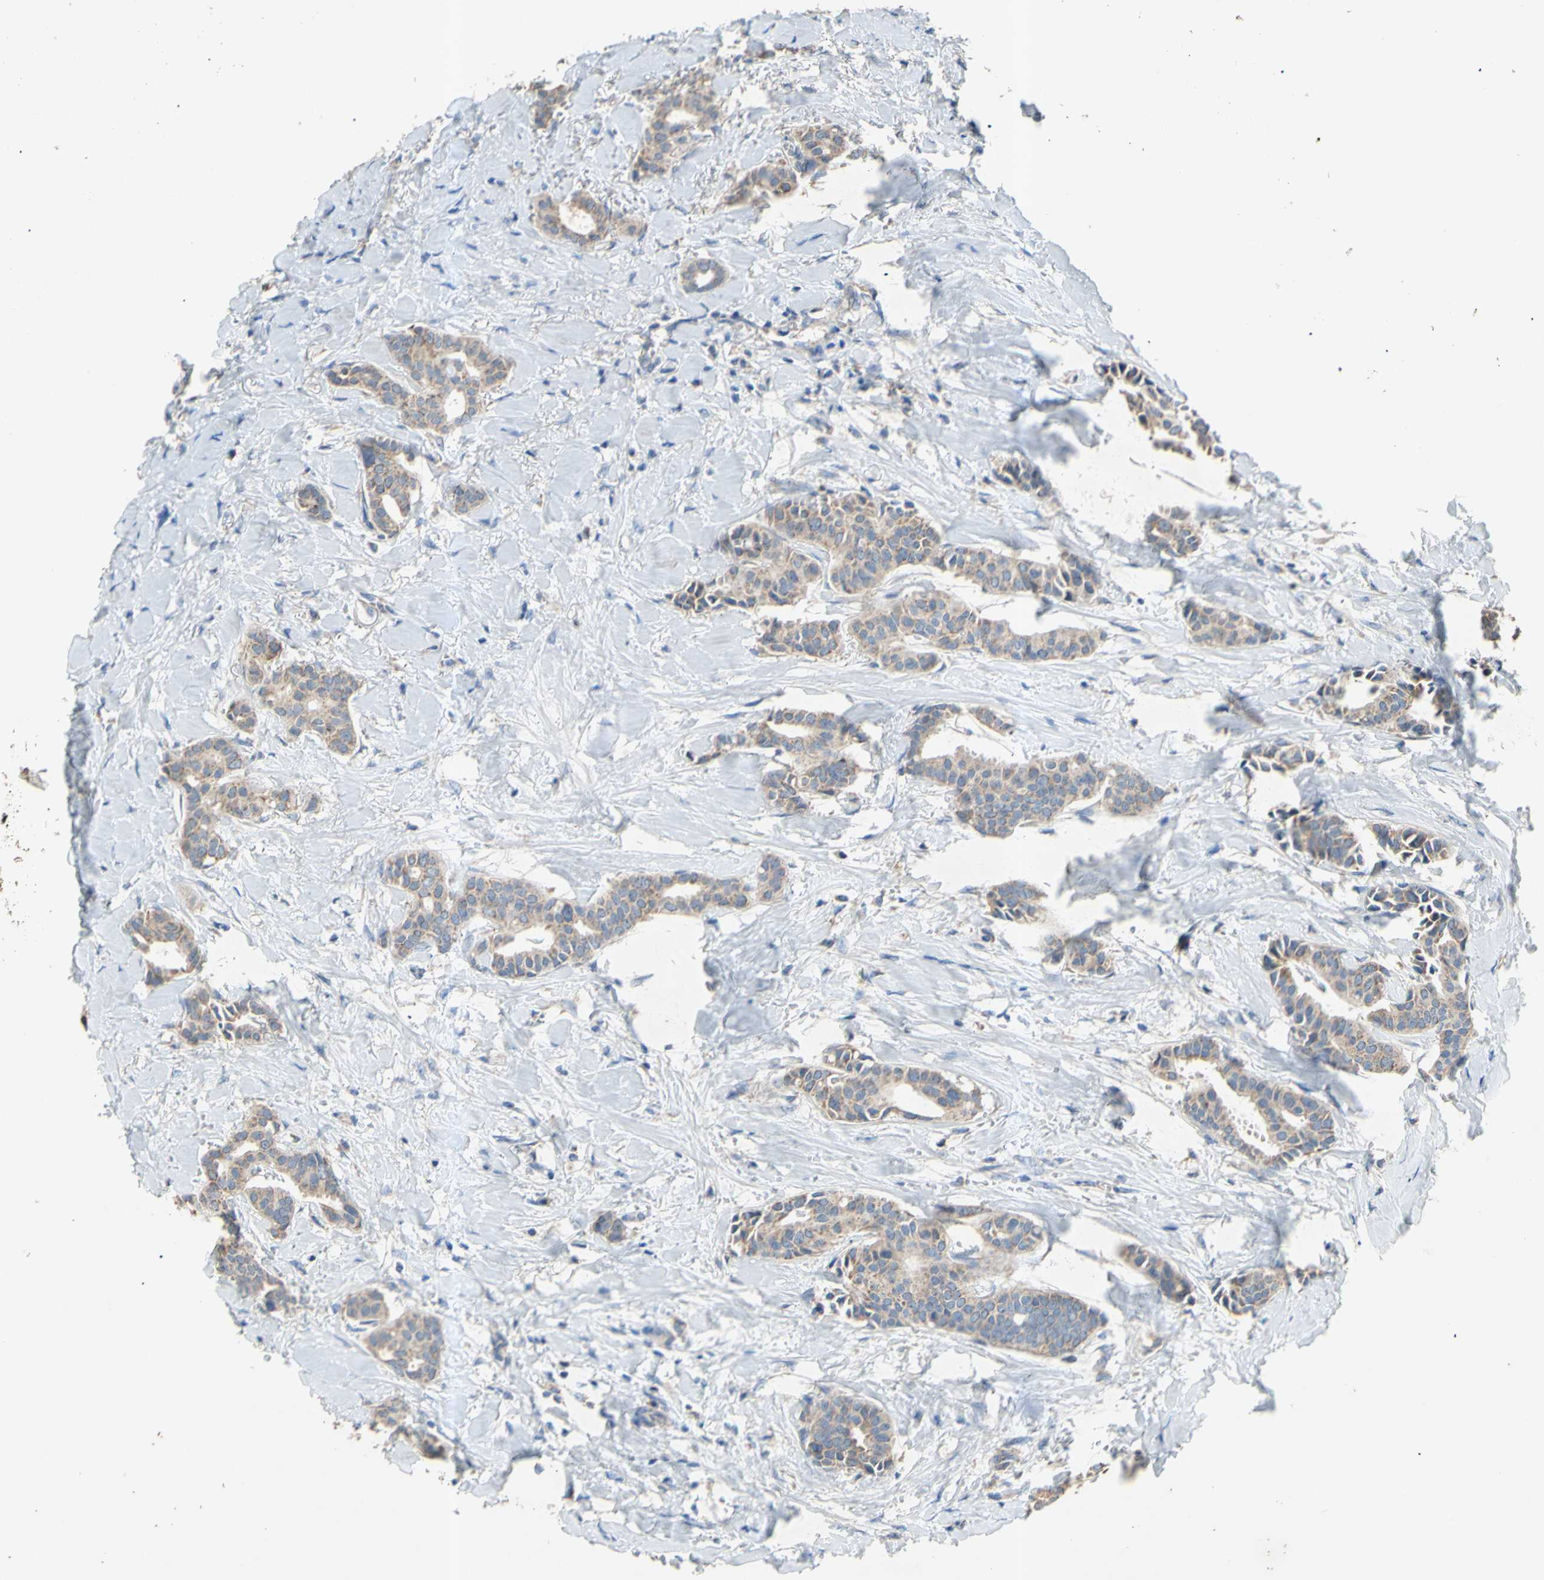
{"staining": {"intensity": "weak", "quantity": ">75%", "location": "cytoplasmic/membranous"}, "tissue": "head and neck cancer", "cell_type": "Tumor cells", "image_type": "cancer", "snomed": [{"axis": "morphology", "description": "Adenocarcinoma, NOS"}, {"axis": "topography", "description": "Salivary gland"}, {"axis": "topography", "description": "Head-Neck"}], "caption": "This micrograph exhibits immunohistochemistry staining of human adenocarcinoma (head and neck), with low weak cytoplasmic/membranous expression in about >75% of tumor cells.", "gene": "PTGIS", "patient": {"sex": "female", "age": 59}}